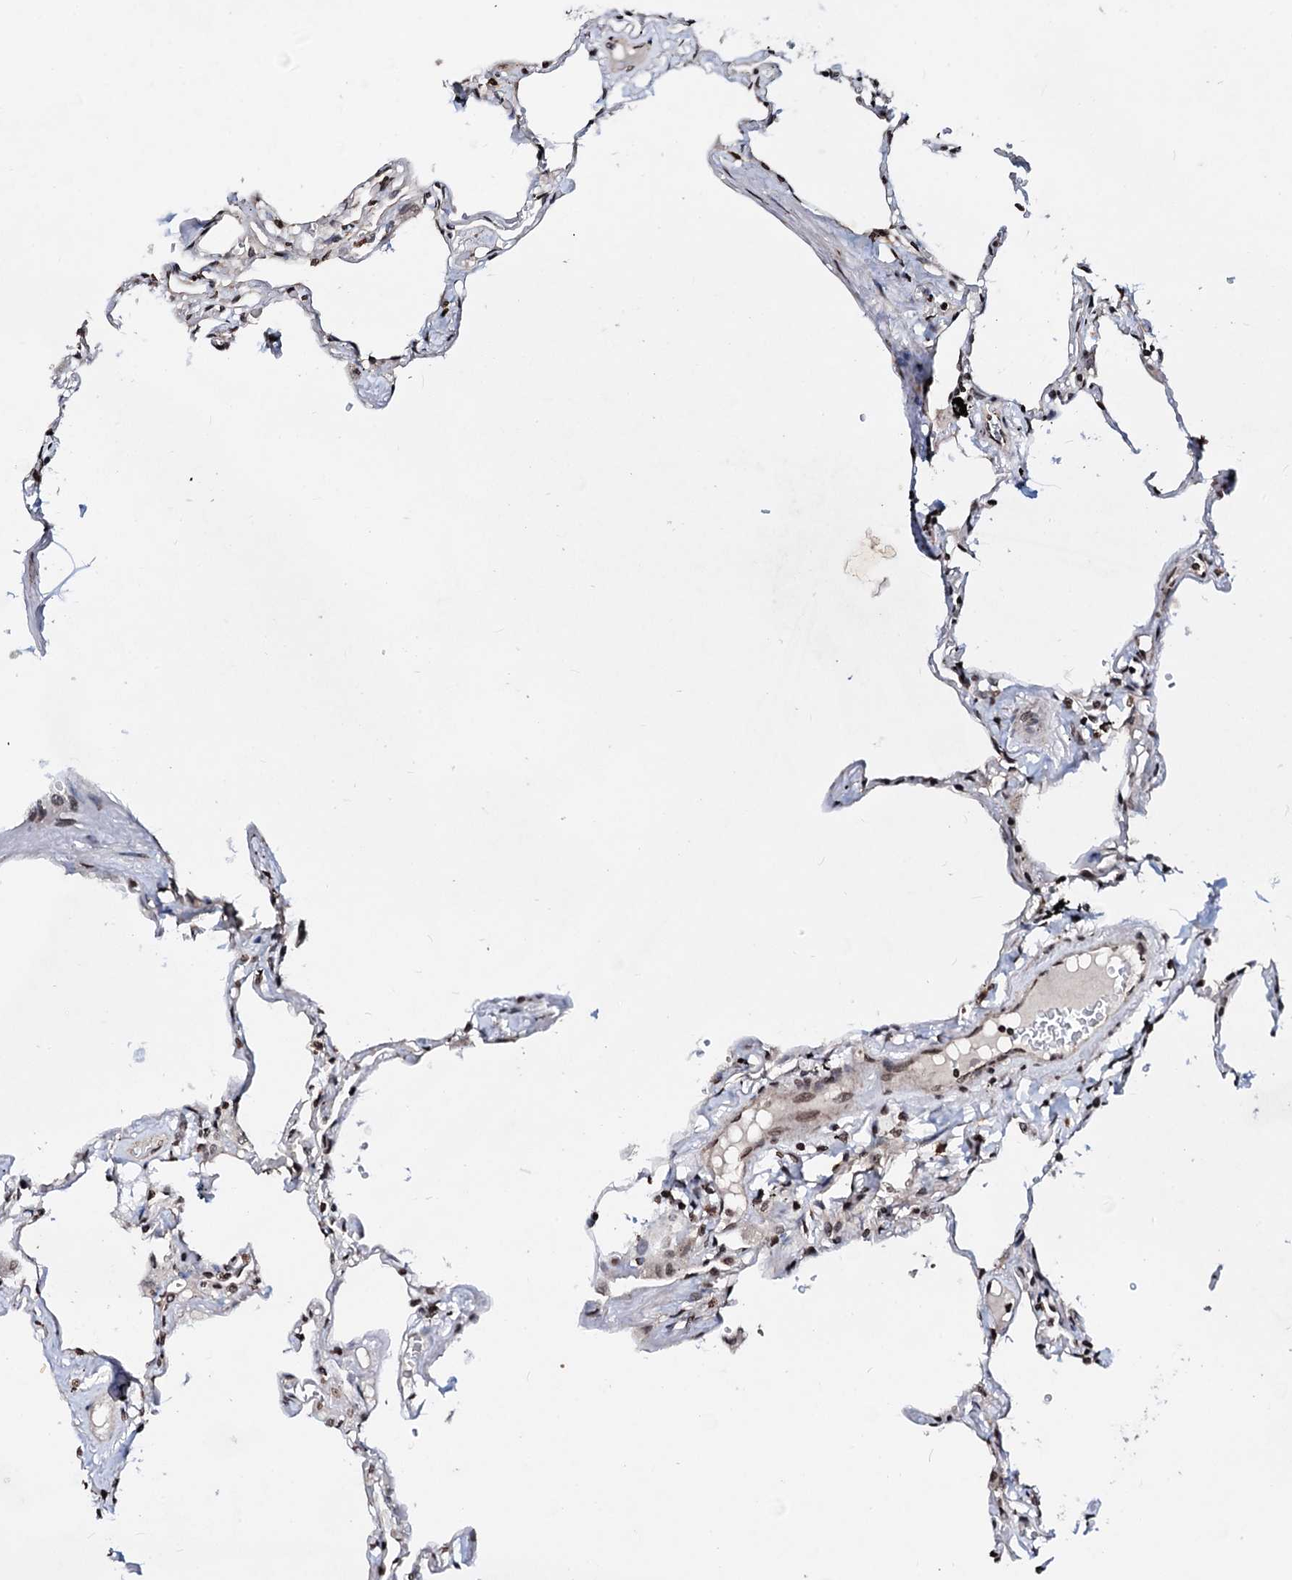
{"staining": {"intensity": "weak", "quantity": ">75%", "location": "nuclear"}, "tissue": "lung", "cell_type": "Alveolar cells", "image_type": "normal", "snomed": [{"axis": "morphology", "description": "Normal tissue, NOS"}, {"axis": "topography", "description": "Lung"}], "caption": "IHC image of unremarkable lung: lung stained using immunohistochemistry shows low levels of weak protein expression localized specifically in the nuclear of alveolar cells, appearing as a nuclear brown color.", "gene": "LSM11", "patient": {"sex": "female", "age": 67}}